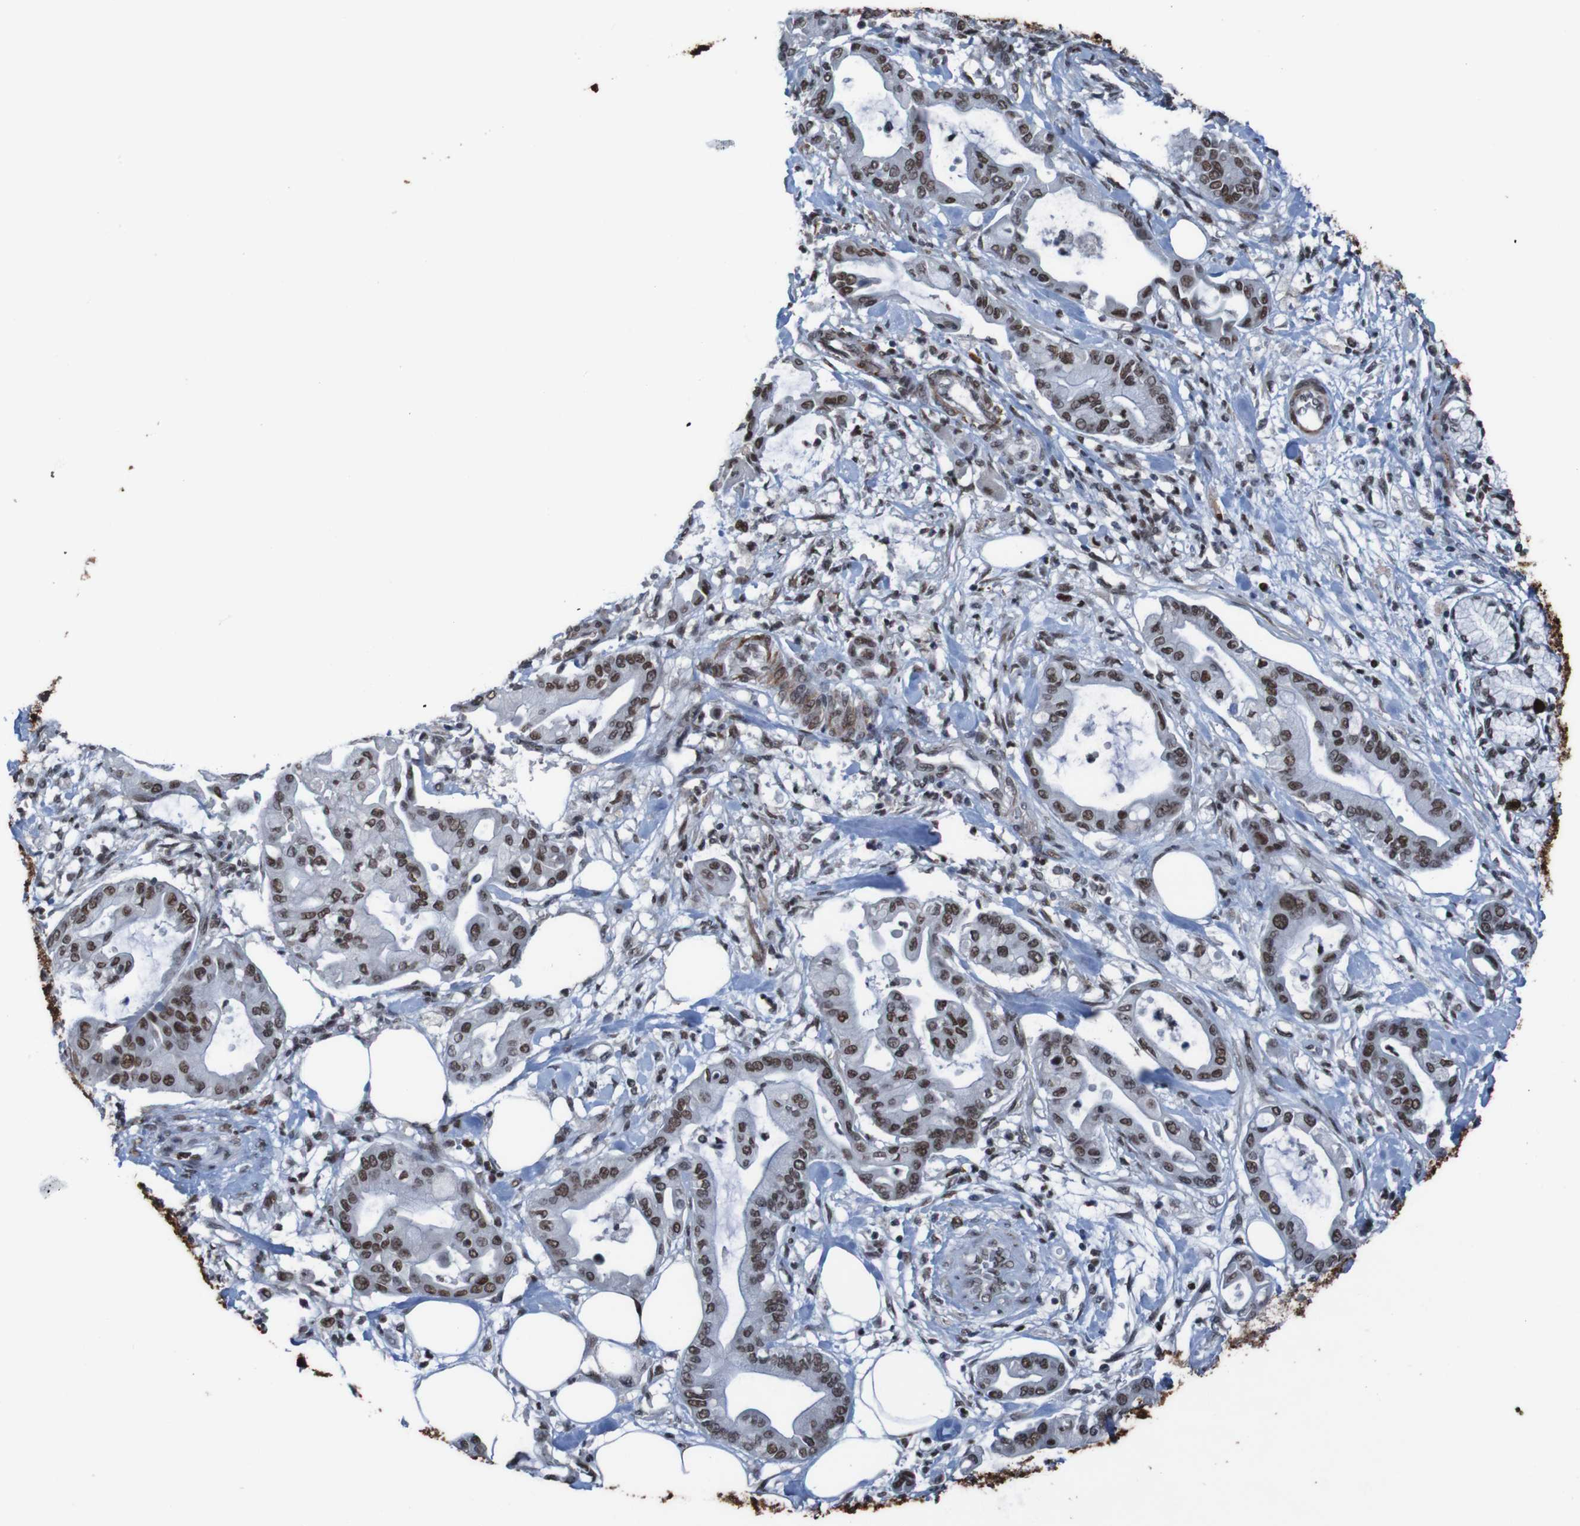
{"staining": {"intensity": "strong", "quantity": ">75%", "location": "nuclear"}, "tissue": "pancreatic cancer", "cell_type": "Tumor cells", "image_type": "cancer", "snomed": [{"axis": "morphology", "description": "Adenocarcinoma, NOS"}, {"axis": "morphology", "description": "Adenocarcinoma, metastatic, NOS"}, {"axis": "topography", "description": "Lymph node"}, {"axis": "topography", "description": "Pancreas"}, {"axis": "topography", "description": "Duodenum"}], "caption": "Immunohistochemistry histopathology image of neoplastic tissue: human pancreatic cancer stained using immunohistochemistry shows high levels of strong protein expression localized specifically in the nuclear of tumor cells, appearing as a nuclear brown color.", "gene": "PHF2", "patient": {"sex": "female", "age": 64}}